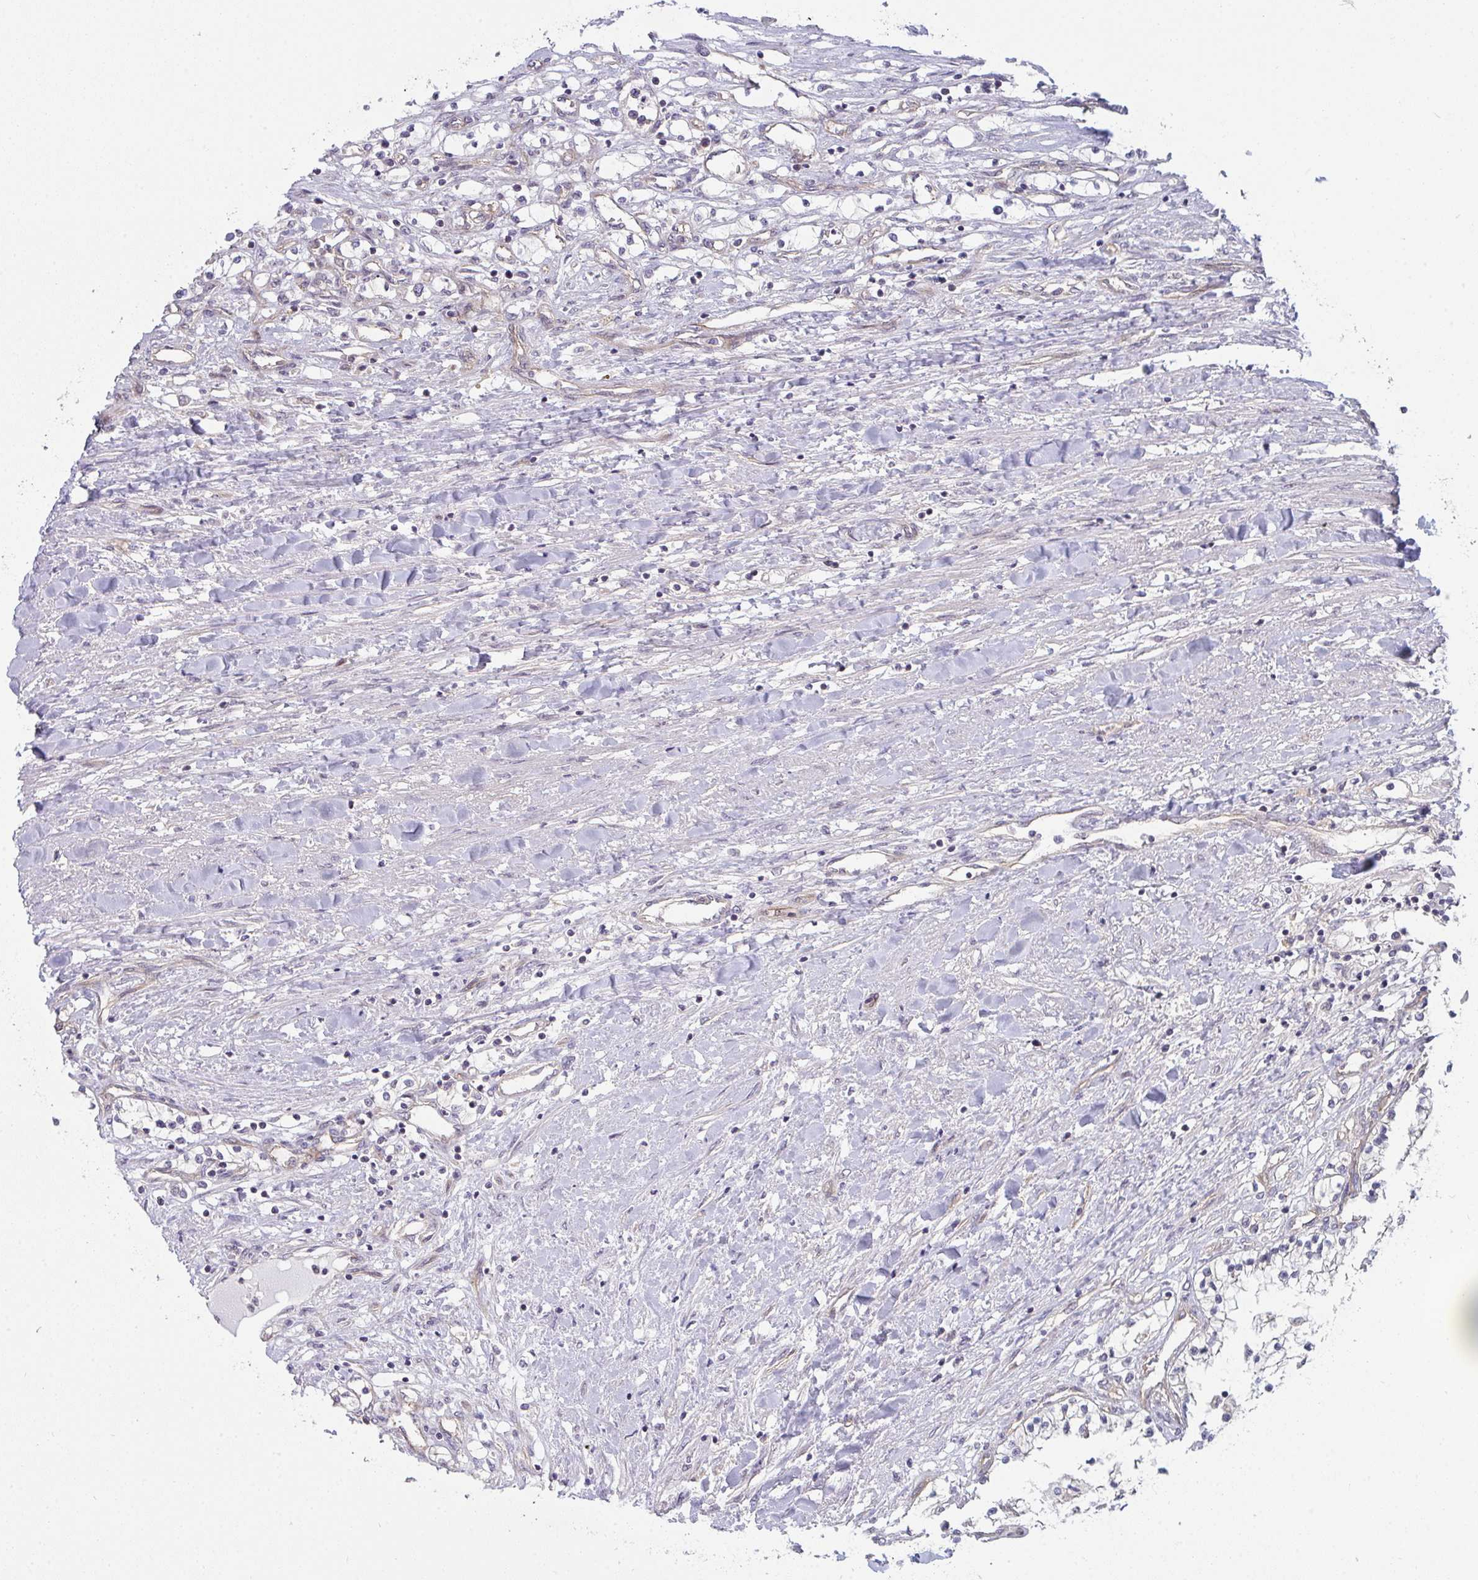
{"staining": {"intensity": "negative", "quantity": "none", "location": "none"}, "tissue": "renal cancer", "cell_type": "Tumor cells", "image_type": "cancer", "snomed": [{"axis": "morphology", "description": "Adenocarcinoma, NOS"}, {"axis": "topography", "description": "Kidney"}], "caption": "Immunohistochemistry (IHC) photomicrograph of neoplastic tissue: renal adenocarcinoma stained with DAB (3,3'-diaminobenzidine) demonstrates no significant protein expression in tumor cells.", "gene": "CASP9", "patient": {"sex": "male", "age": 68}}